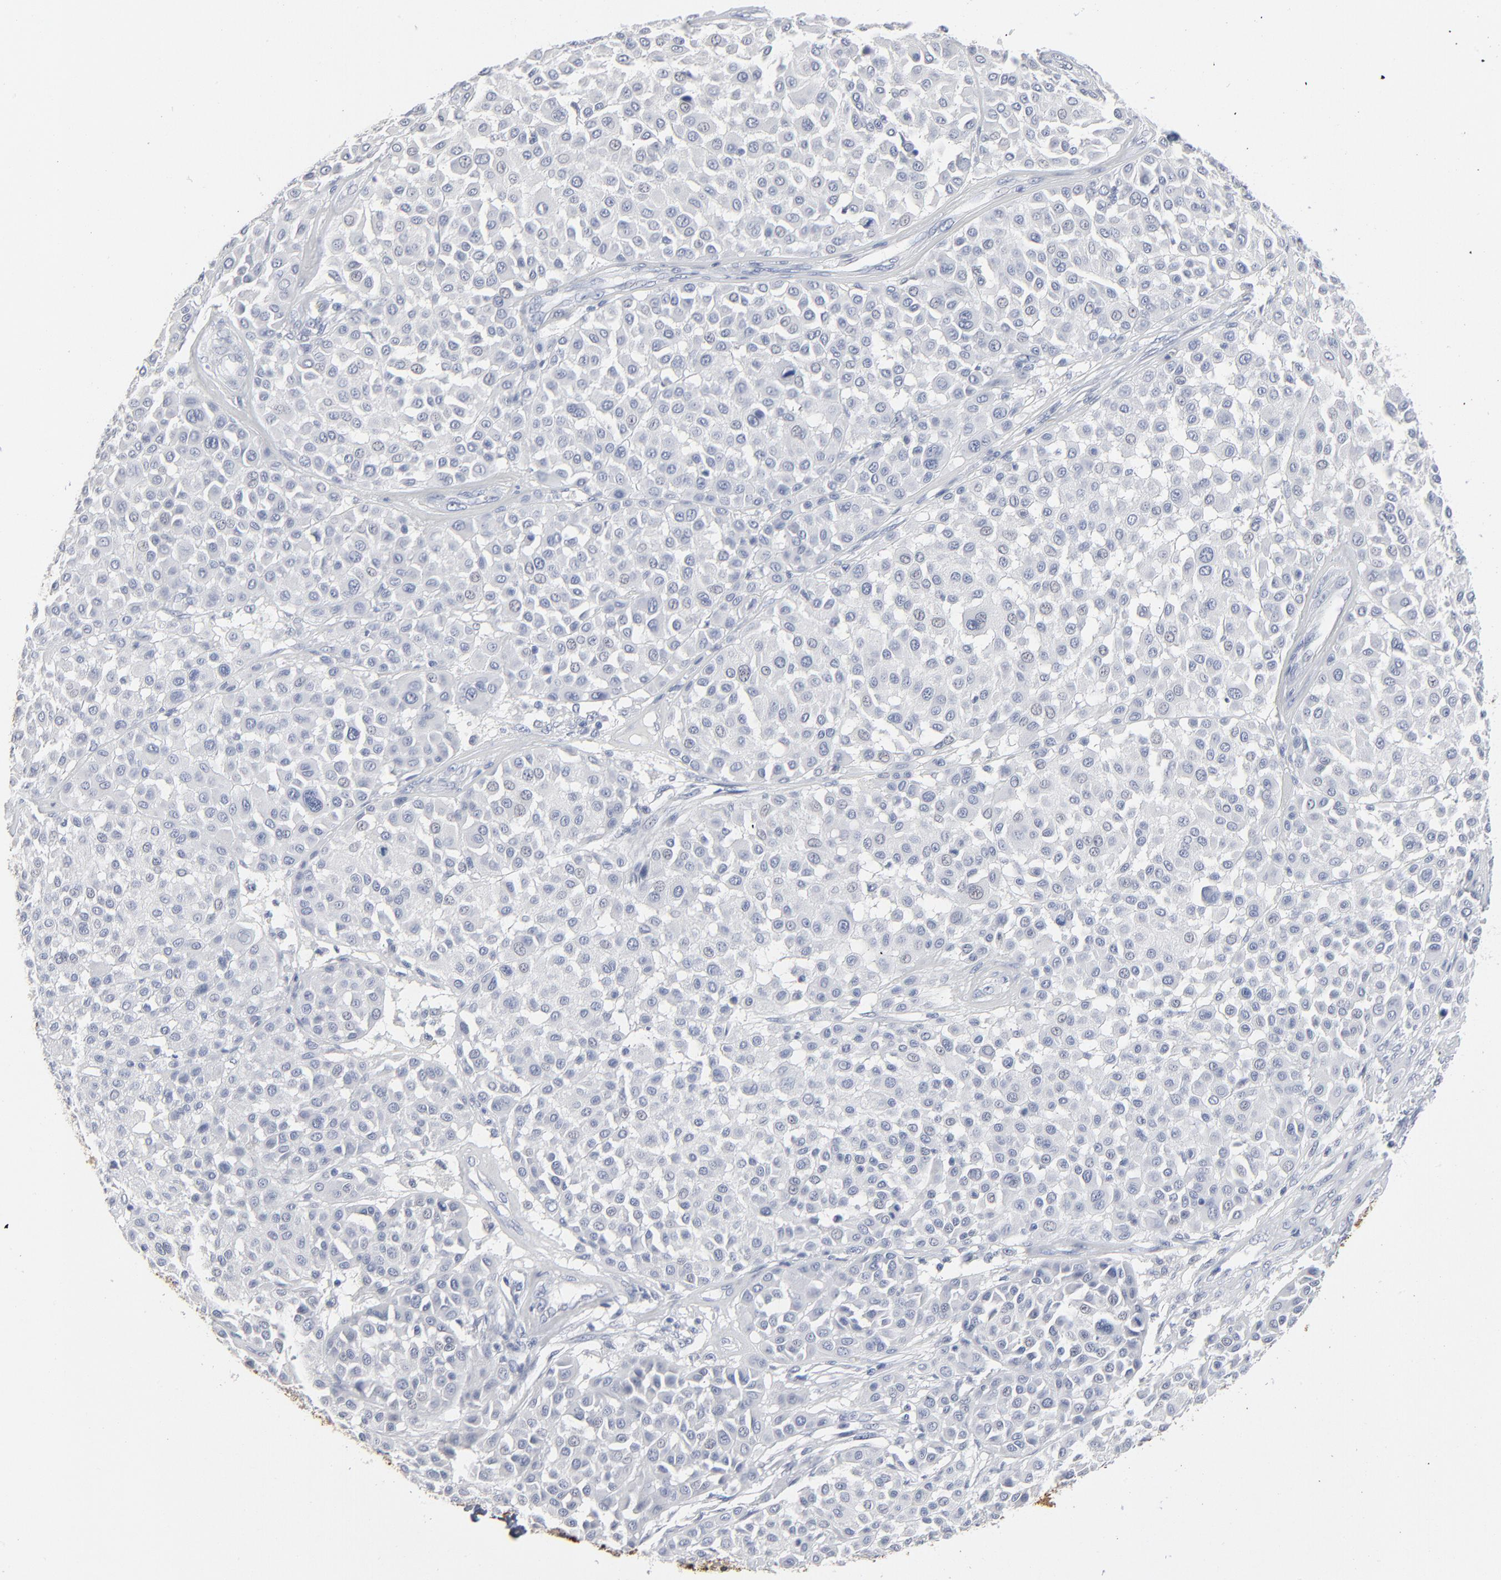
{"staining": {"intensity": "negative", "quantity": "none", "location": "none"}, "tissue": "melanoma", "cell_type": "Tumor cells", "image_type": "cancer", "snomed": [{"axis": "morphology", "description": "Malignant melanoma, Metastatic site"}, {"axis": "topography", "description": "Soft tissue"}], "caption": "Immunohistochemistry (IHC) histopathology image of neoplastic tissue: malignant melanoma (metastatic site) stained with DAB shows no significant protein staining in tumor cells.", "gene": "PAGE1", "patient": {"sex": "male", "age": 41}}